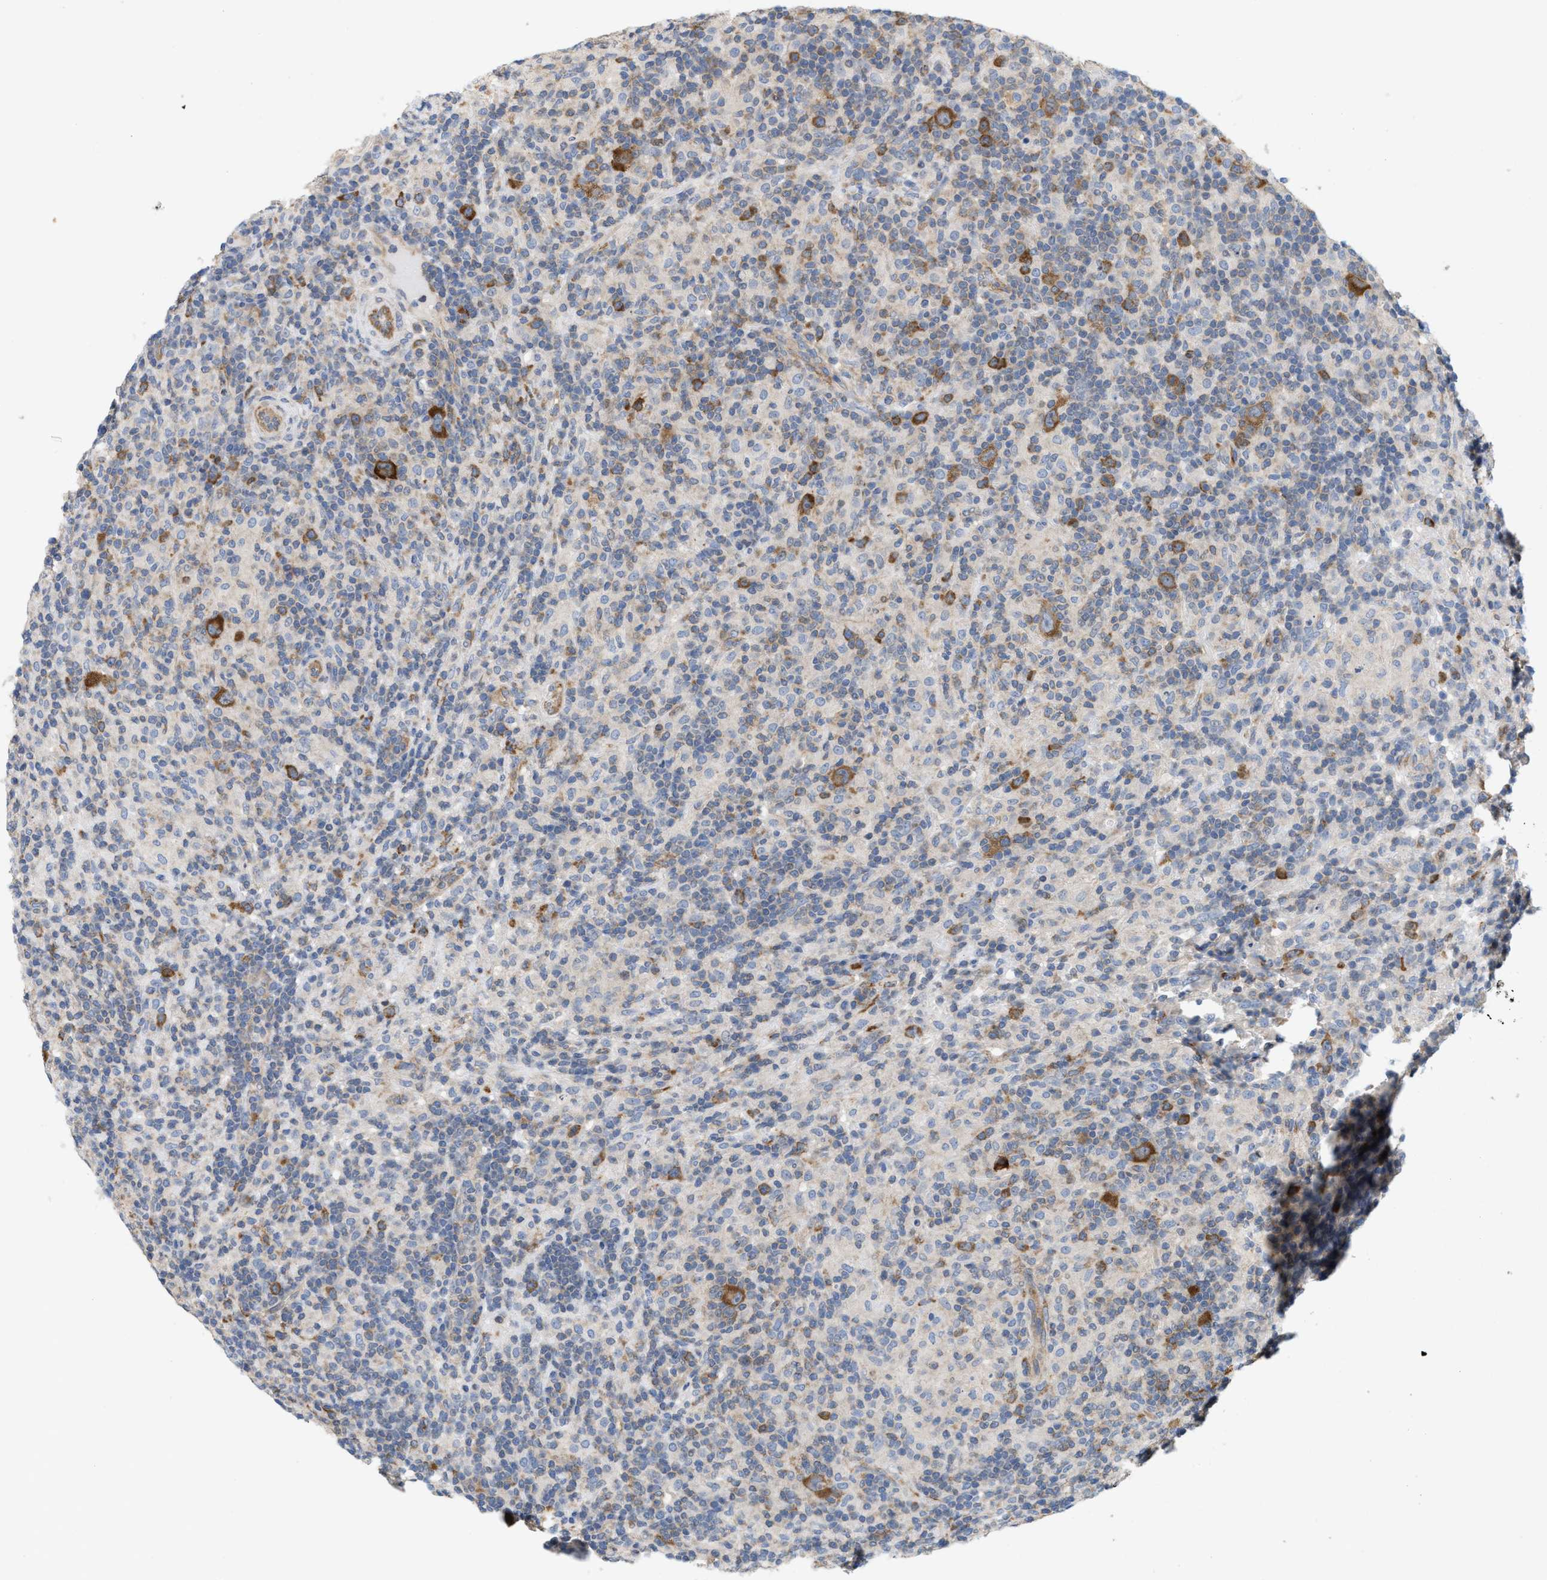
{"staining": {"intensity": "strong", "quantity": ">75%", "location": "cytoplasmic/membranous"}, "tissue": "lymphoma", "cell_type": "Tumor cells", "image_type": "cancer", "snomed": [{"axis": "morphology", "description": "Hodgkin's disease, NOS"}, {"axis": "topography", "description": "Lymph node"}], "caption": "This histopathology image reveals lymphoma stained with immunohistochemistry to label a protein in brown. The cytoplasmic/membranous of tumor cells show strong positivity for the protein. Nuclei are counter-stained blue.", "gene": "UBAP2", "patient": {"sex": "male", "age": 70}}